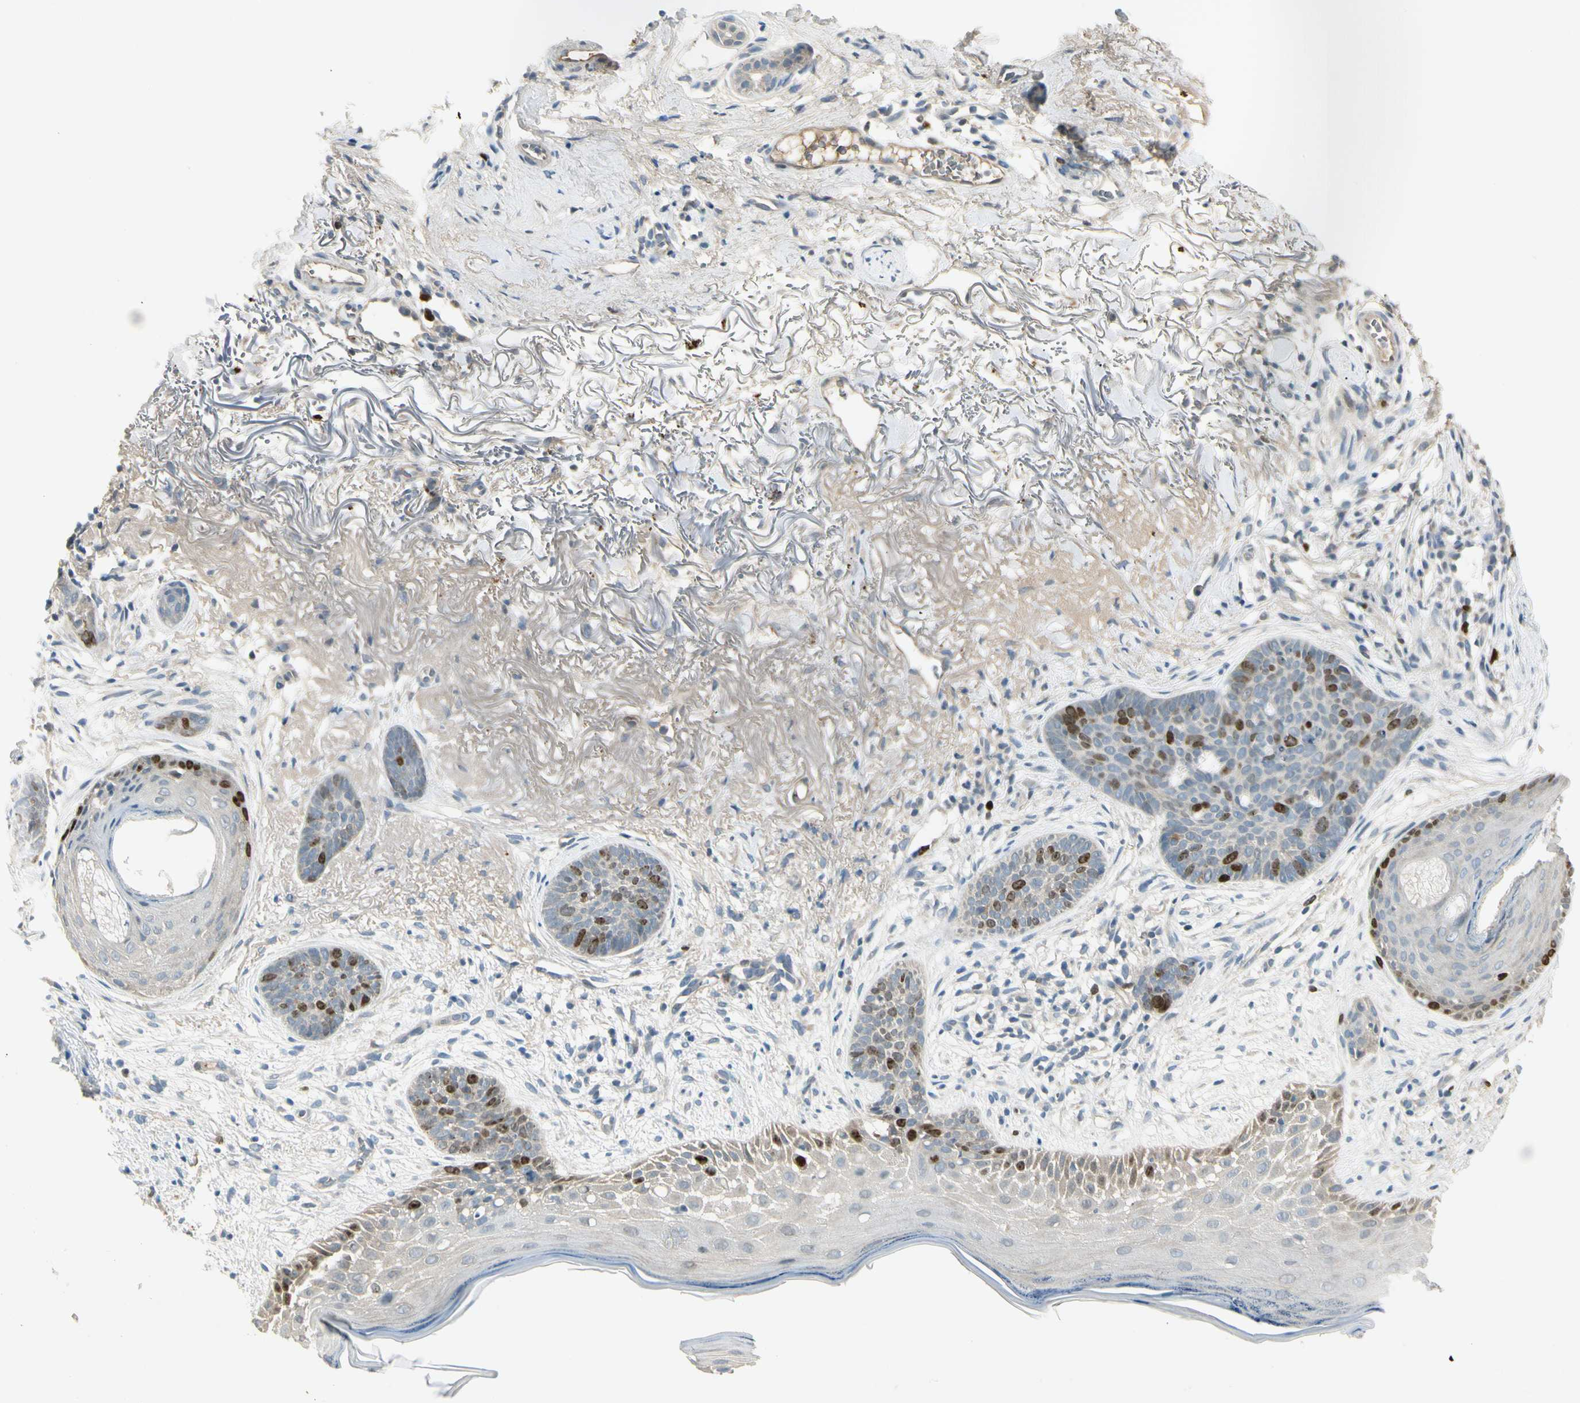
{"staining": {"intensity": "strong", "quantity": "<25%", "location": "nuclear"}, "tissue": "skin cancer", "cell_type": "Tumor cells", "image_type": "cancer", "snomed": [{"axis": "morphology", "description": "Normal tissue, NOS"}, {"axis": "morphology", "description": "Basal cell carcinoma"}, {"axis": "topography", "description": "Skin"}], "caption": "This photomicrograph reveals IHC staining of skin basal cell carcinoma, with medium strong nuclear staining in approximately <25% of tumor cells.", "gene": "PITX1", "patient": {"sex": "female", "age": 70}}